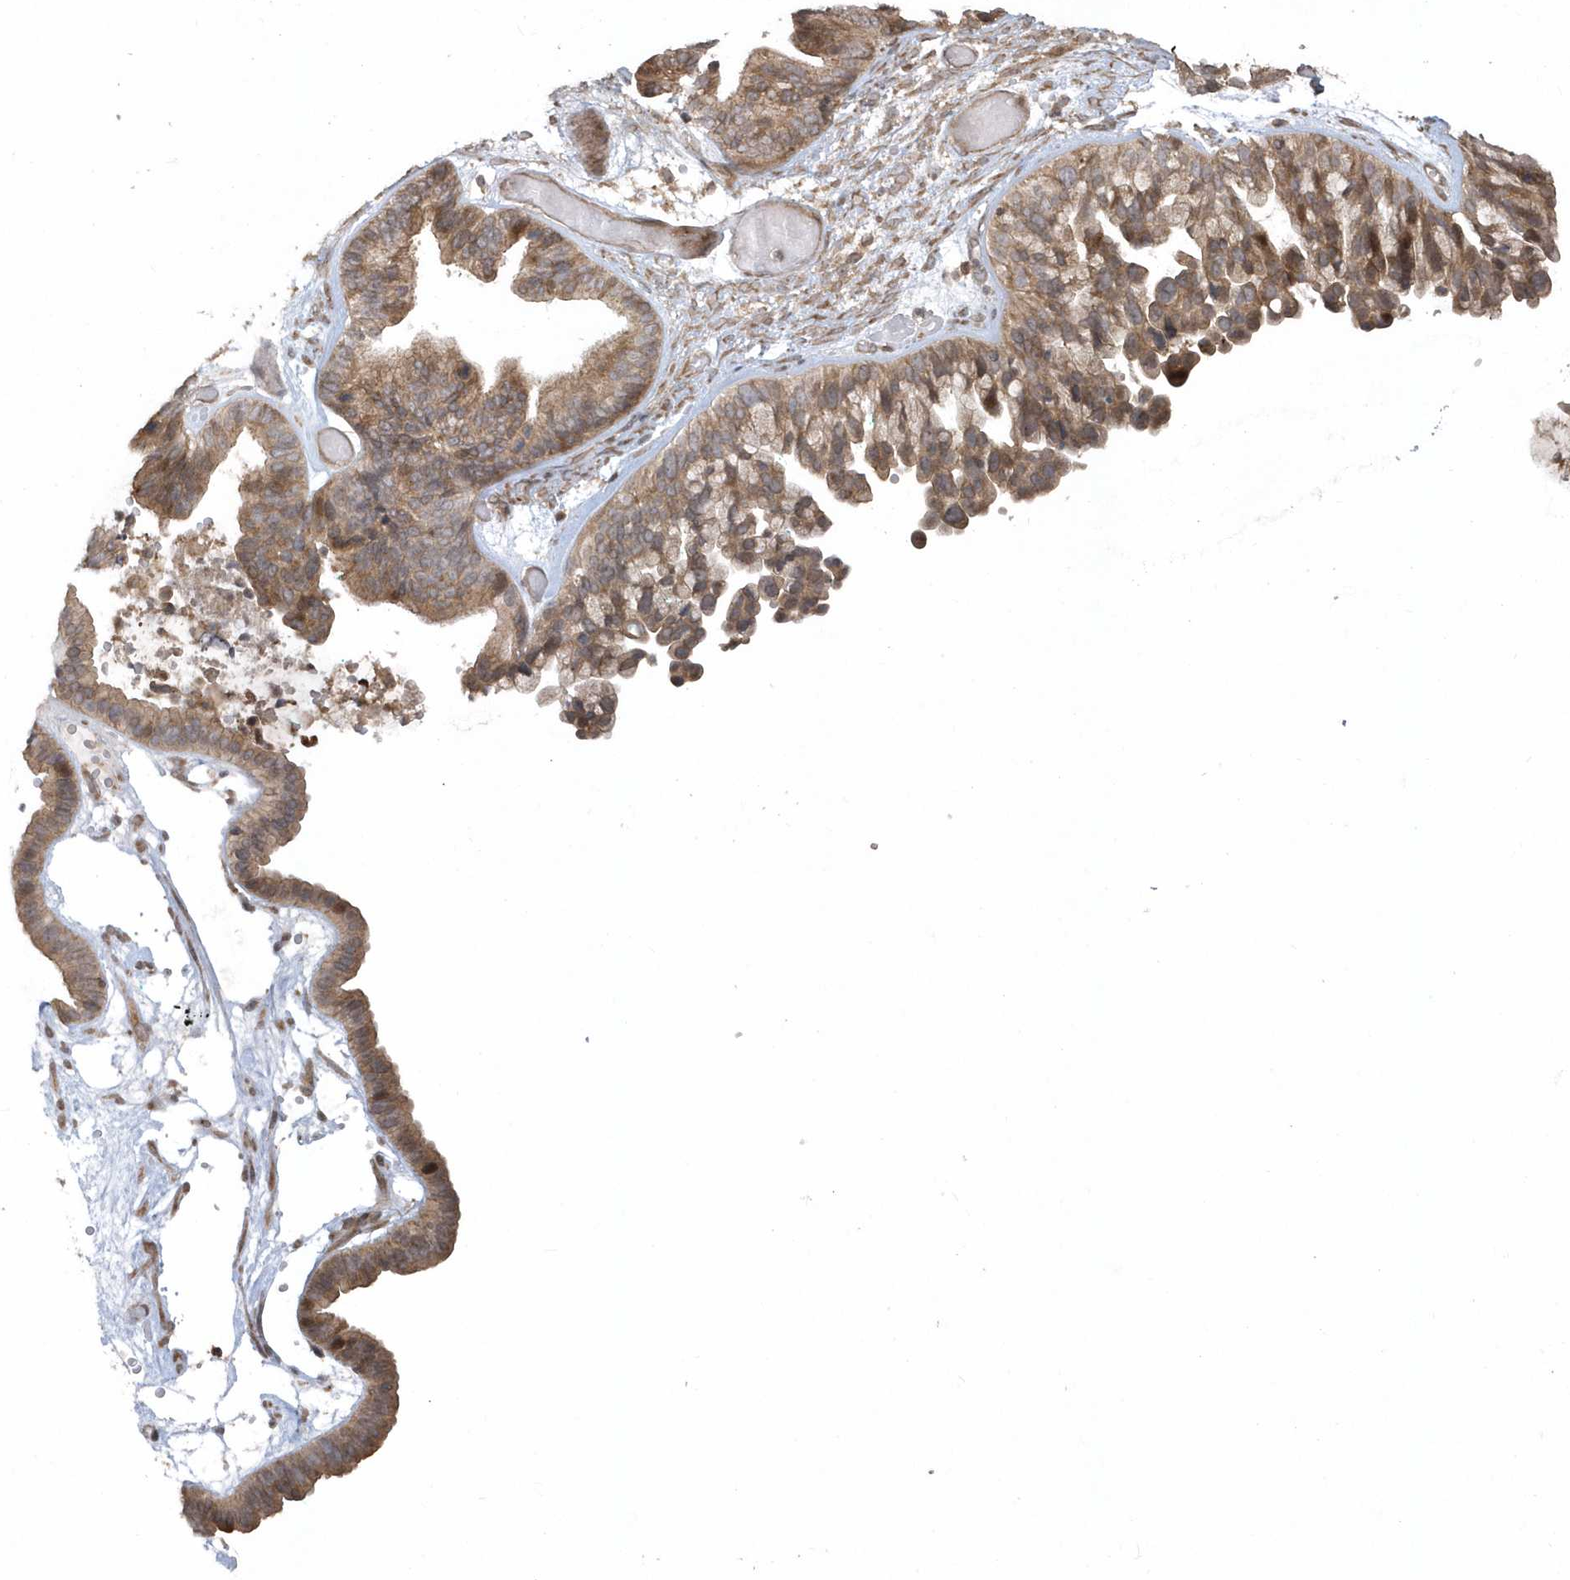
{"staining": {"intensity": "moderate", "quantity": "25%-75%", "location": "cytoplasmic/membranous"}, "tissue": "ovarian cancer", "cell_type": "Tumor cells", "image_type": "cancer", "snomed": [{"axis": "morphology", "description": "Cystadenocarcinoma, serous, NOS"}, {"axis": "topography", "description": "Ovary"}], "caption": "Immunohistochemistry photomicrograph of neoplastic tissue: human ovarian cancer stained using immunohistochemistry demonstrates medium levels of moderate protein expression localized specifically in the cytoplasmic/membranous of tumor cells, appearing as a cytoplasmic/membranous brown color.", "gene": "HERPUD1", "patient": {"sex": "female", "age": 56}}